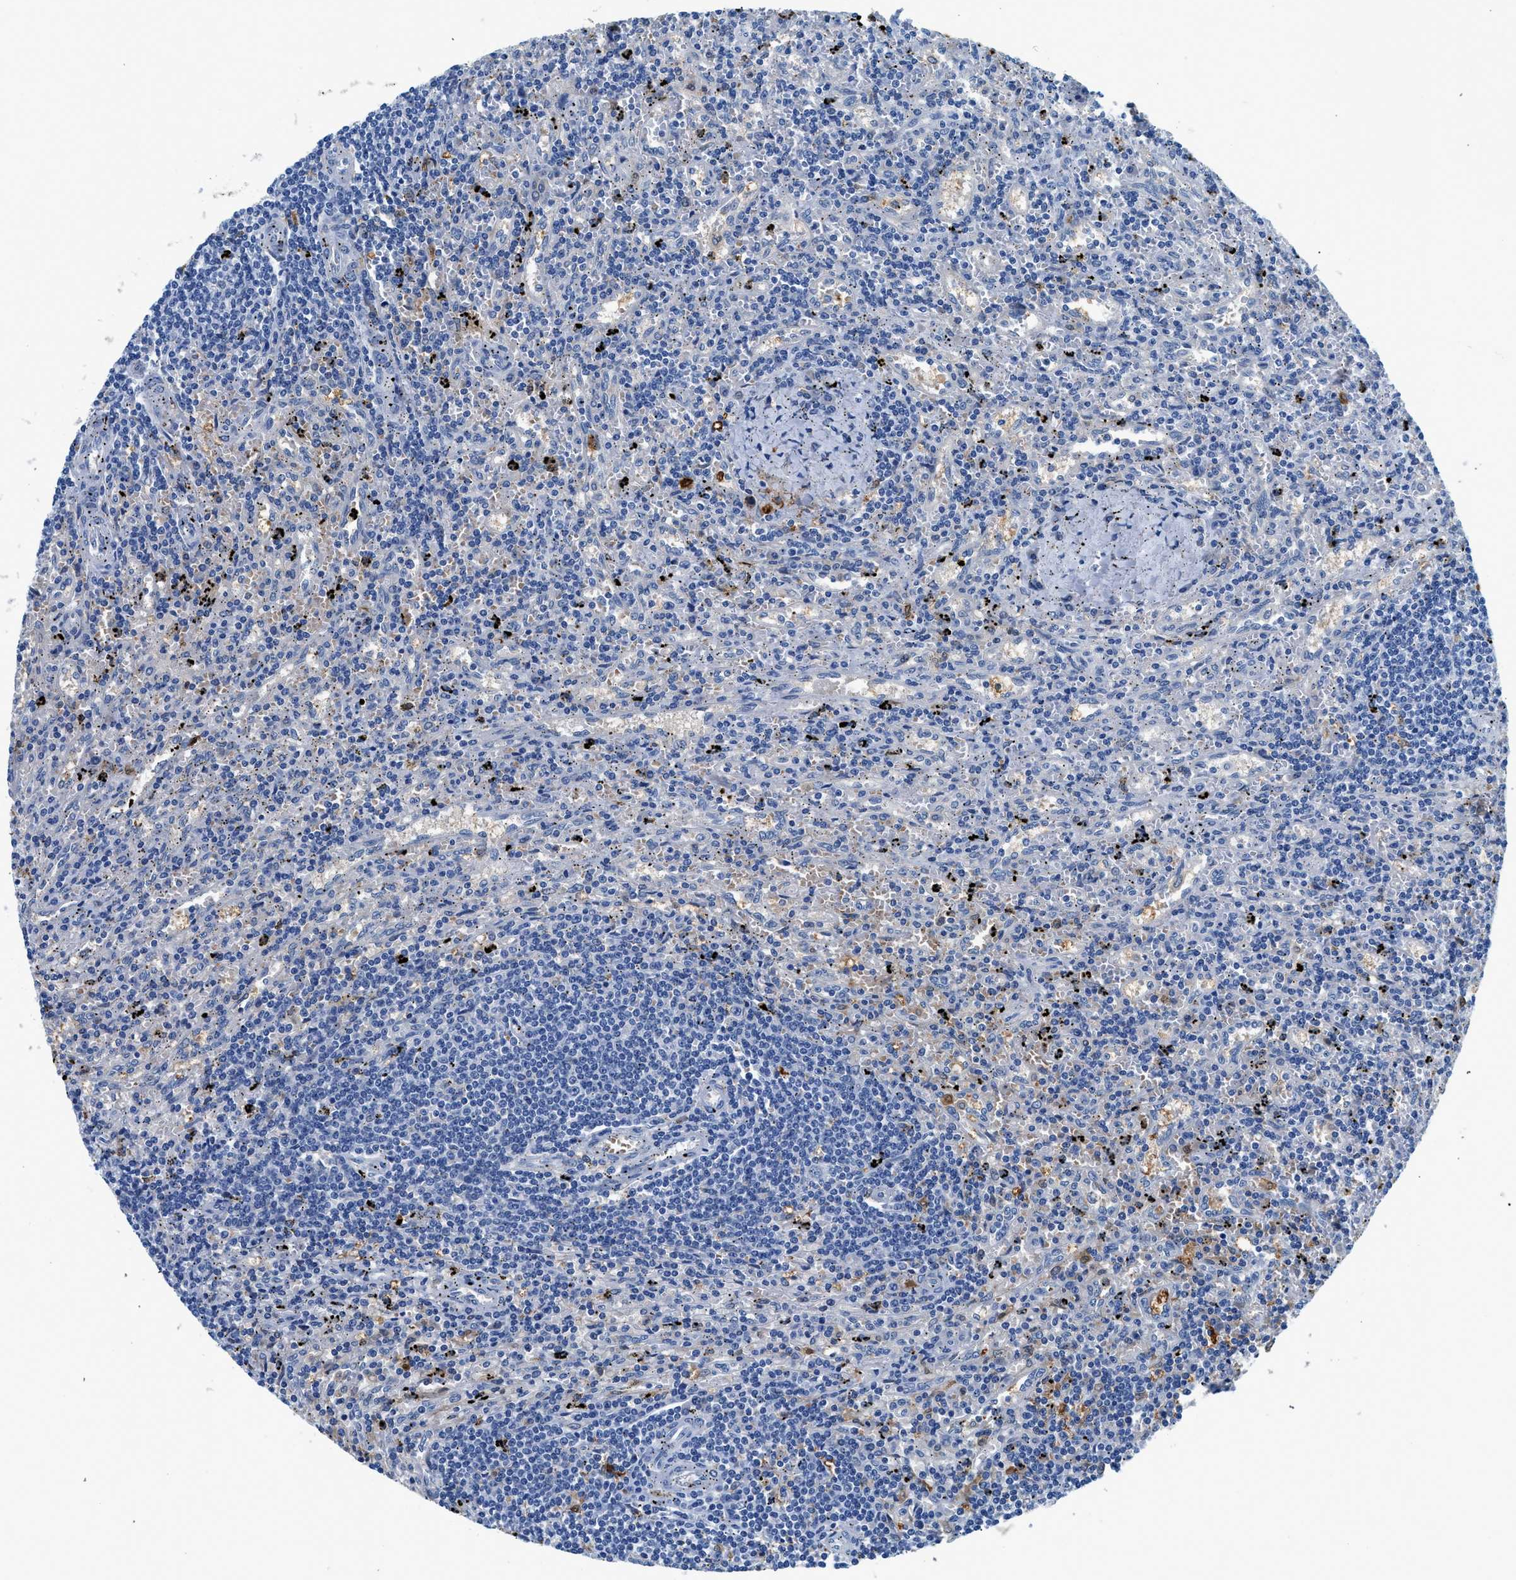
{"staining": {"intensity": "negative", "quantity": "none", "location": "none"}, "tissue": "lymphoma", "cell_type": "Tumor cells", "image_type": "cancer", "snomed": [{"axis": "morphology", "description": "Malignant lymphoma, non-Hodgkin's type, Low grade"}, {"axis": "topography", "description": "Spleen"}], "caption": "Micrograph shows no significant protein positivity in tumor cells of lymphoma.", "gene": "FADS6", "patient": {"sex": "male", "age": 76}}